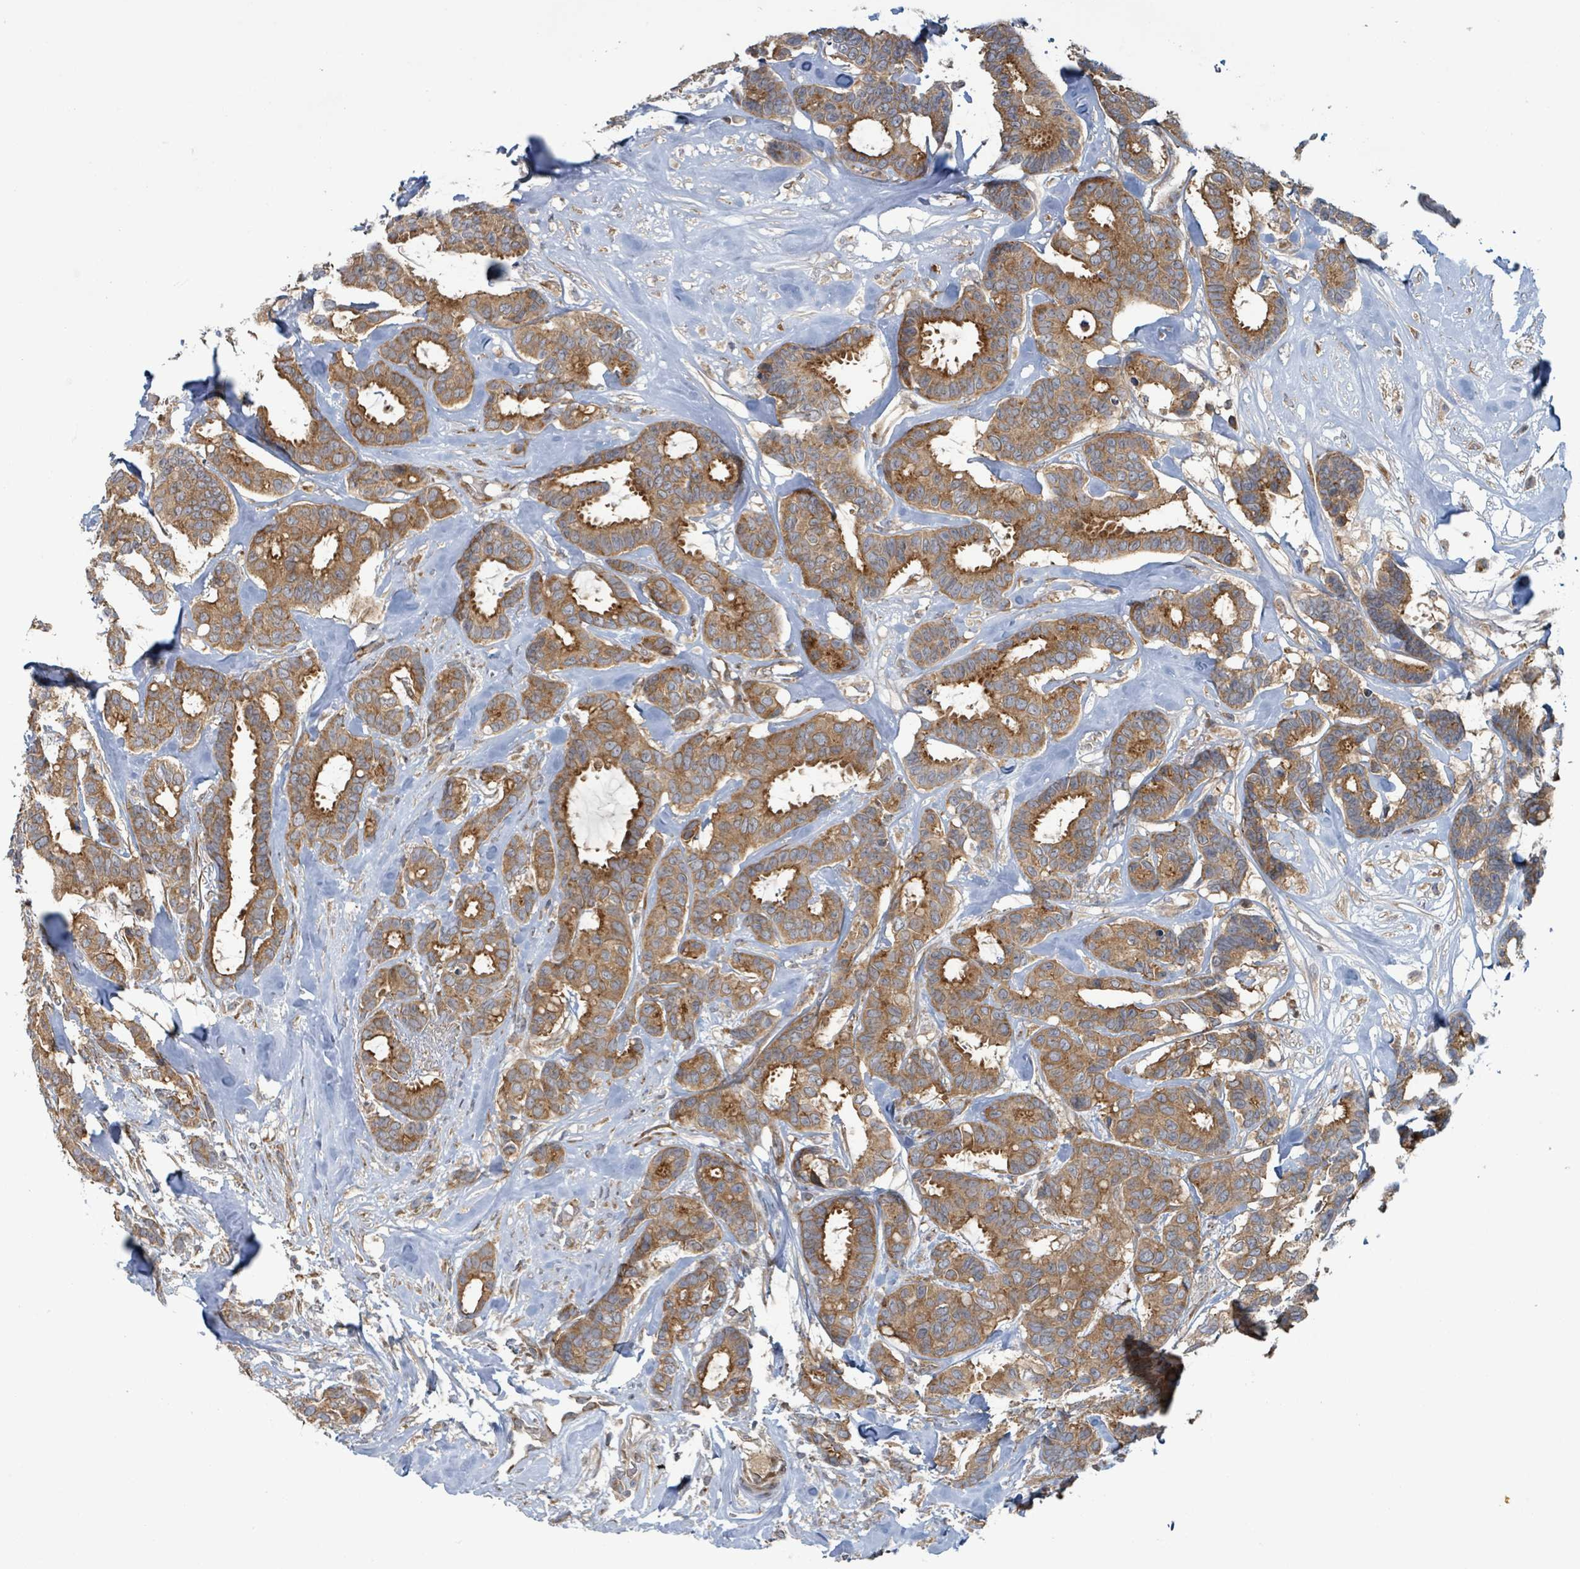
{"staining": {"intensity": "moderate", "quantity": ">75%", "location": "cytoplasmic/membranous"}, "tissue": "breast cancer", "cell_type": "Tumor cells", "image_type": "cancer", "snomed": [{"axis": "morphology", "description": "Duct carcinoma"}, {"axis": "topography", "description": "Breast"}], "caption": "High-magnification brightfield microscopy of intraductal carcinoma (breast) stained with DAB (3,3'-diaminobenzidine) (brown) and counterstained with hematoxylin (blue). tumor cells exhibit moderate cytoplasmic/membranous staining is seen in about>75% of cells.", "gene": "OR51E1", "patient": {"sex": "female", "age": 87}}